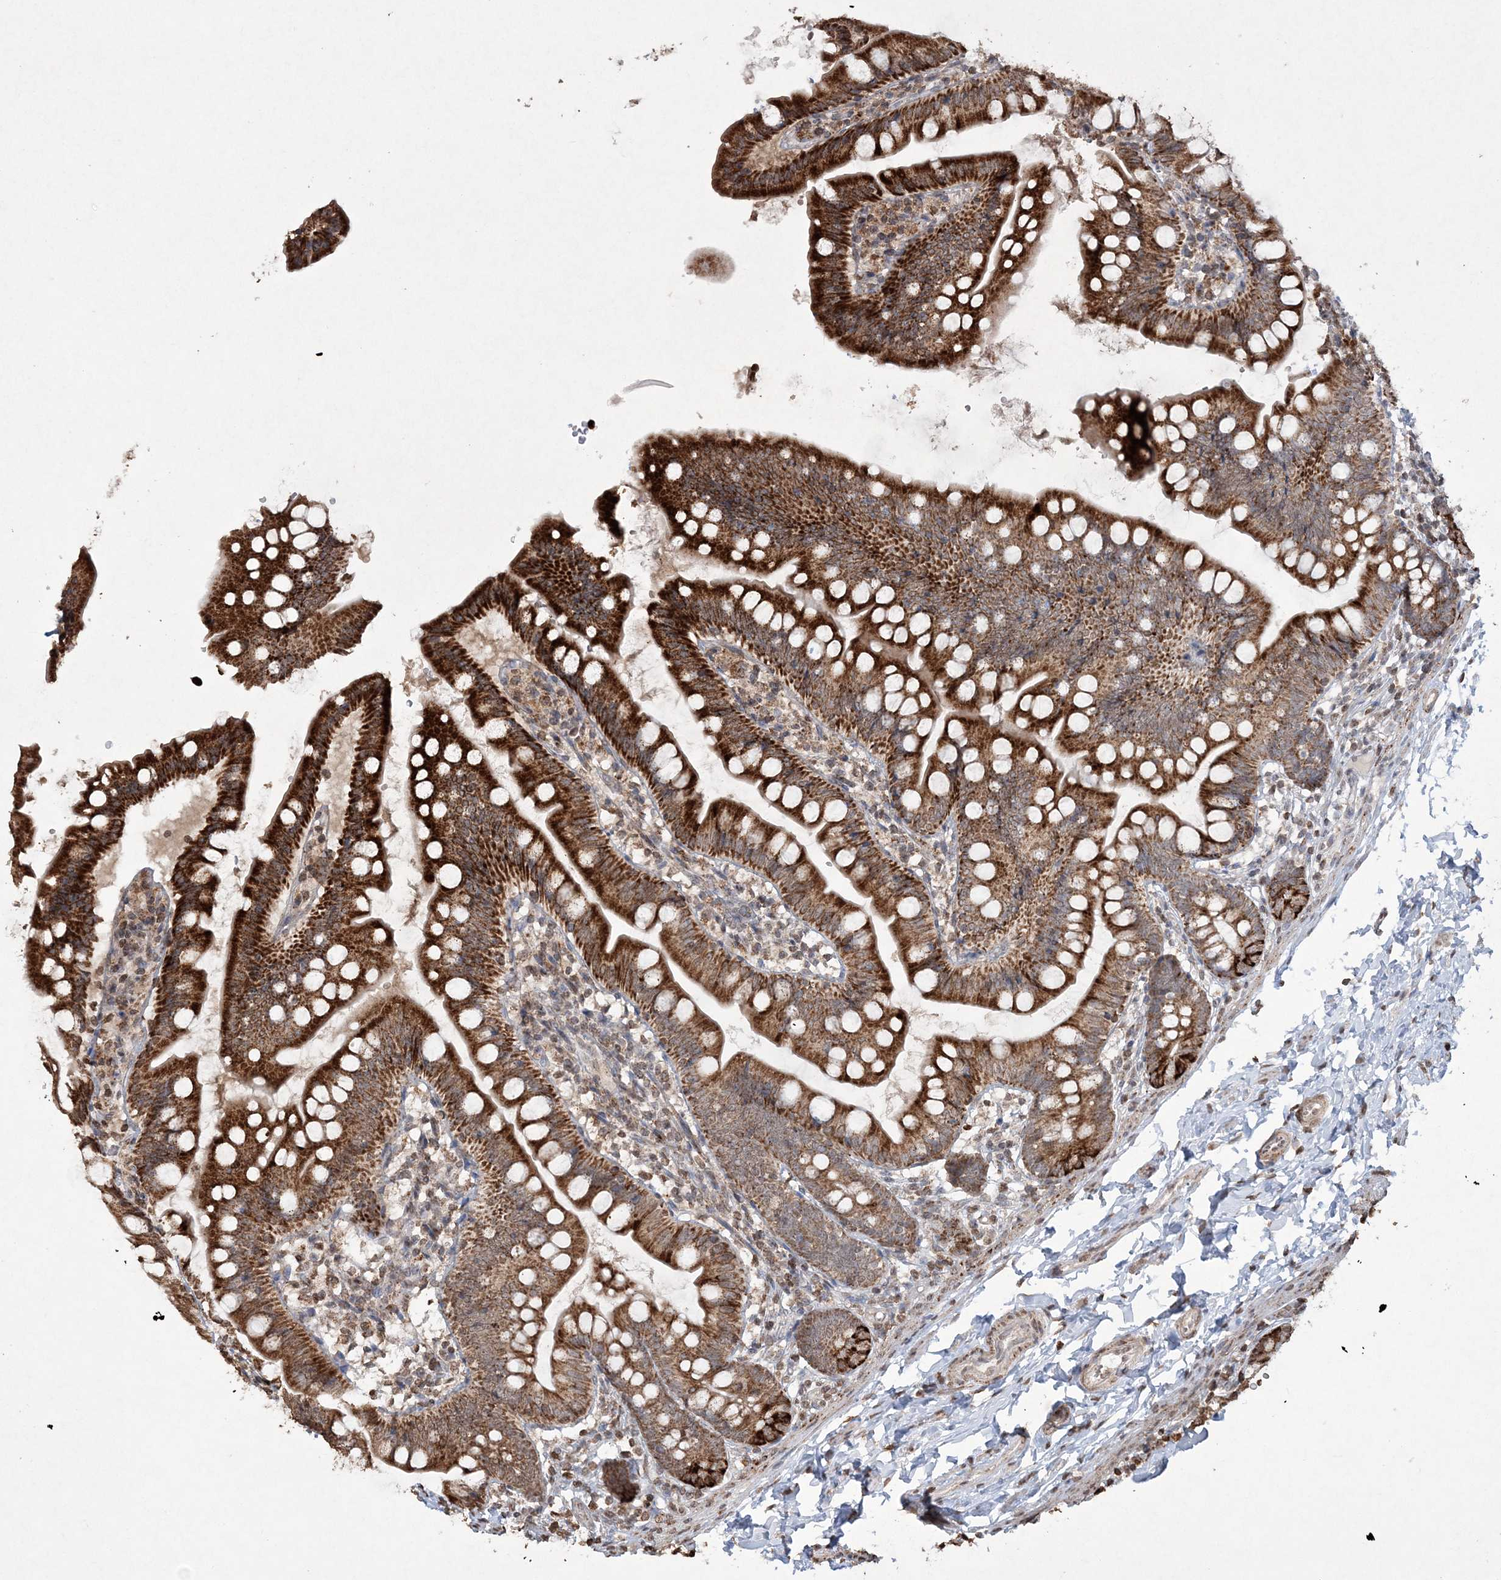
{"staining": {"intensity": "strong", "quantity": ">75%", "location": "cytoplasmic/membranous"}, "tissue": "small intestine", "cell_type": "Glandular cells", "image_type": "normal", "snomed": [{"axis": "morphology", "description": "Normal tissue, NOS"}, {"axis": "topography", "description": "Small intestine"}], "caption": "IHC photomicrograph of benign small intestine stained for a protein (brown), which shows high levels of strong cytoplasmic/membranous staining in about >75% of glandular cells.", "gene": "TTC7A", "patient": {"sex": "male", "age": 7}}